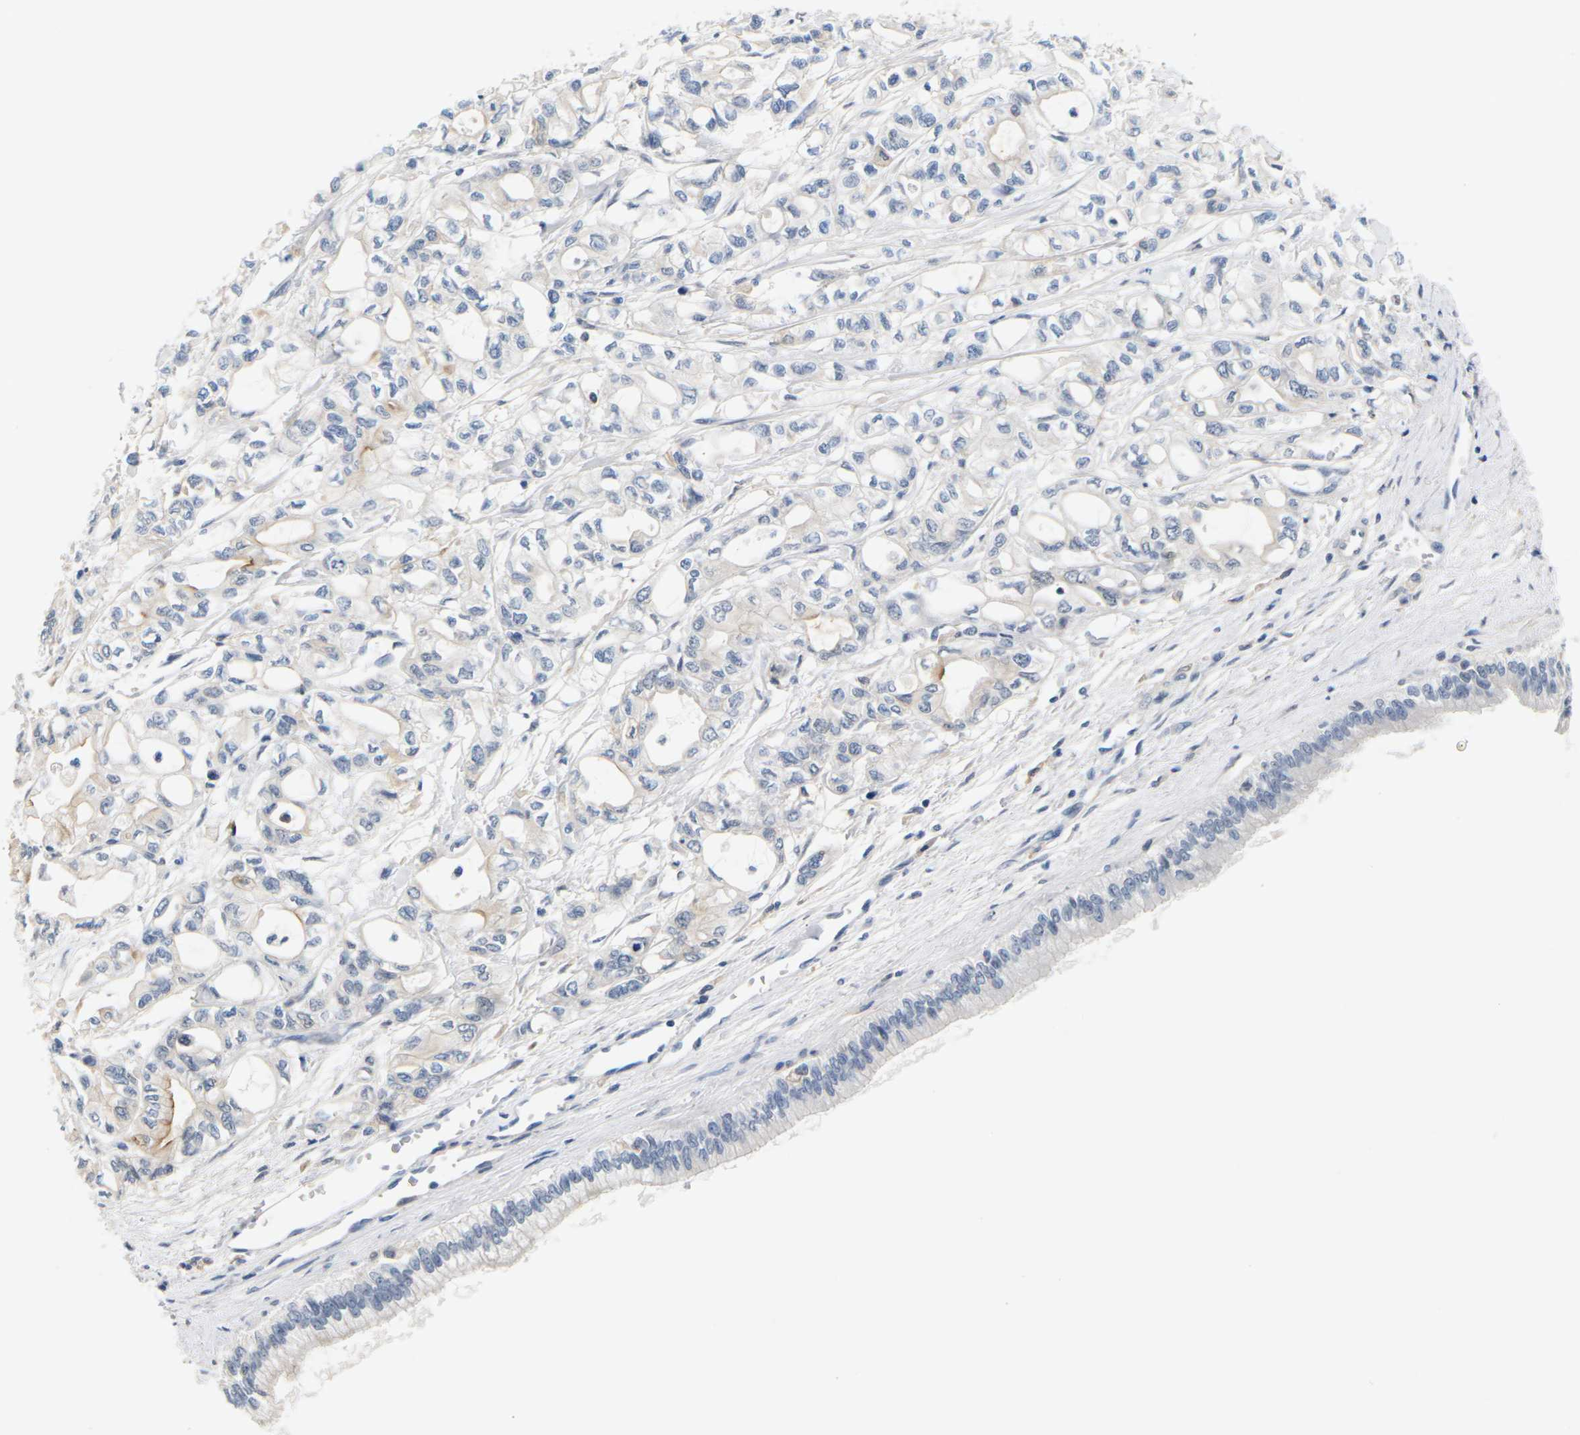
{"staining": {"intensity": "moderate", "quantity": "<25%", "location": "cytoplasmic/membranous"}, "tissue": "pancreatic cancer", "cell_type": "Tumor cells", "image_type": "cancer", "snomed": [{"axis": "morphology", "description": "Adenocarcinoma, NOS"}, {"axis": "topography", "description": "Pancreas"}], "caption": "Pancreatic cancer (adenocarcinoma) tissue shows moderate cytoplasmic/membranous staining in approximately <25% of tumor cells (DAB (3,3'-diaminobenzidine) = brown stain, brightfield microscopy at high magnification).", "gene": "PKP2", "patient": {"sex": "male", "age": 79}}